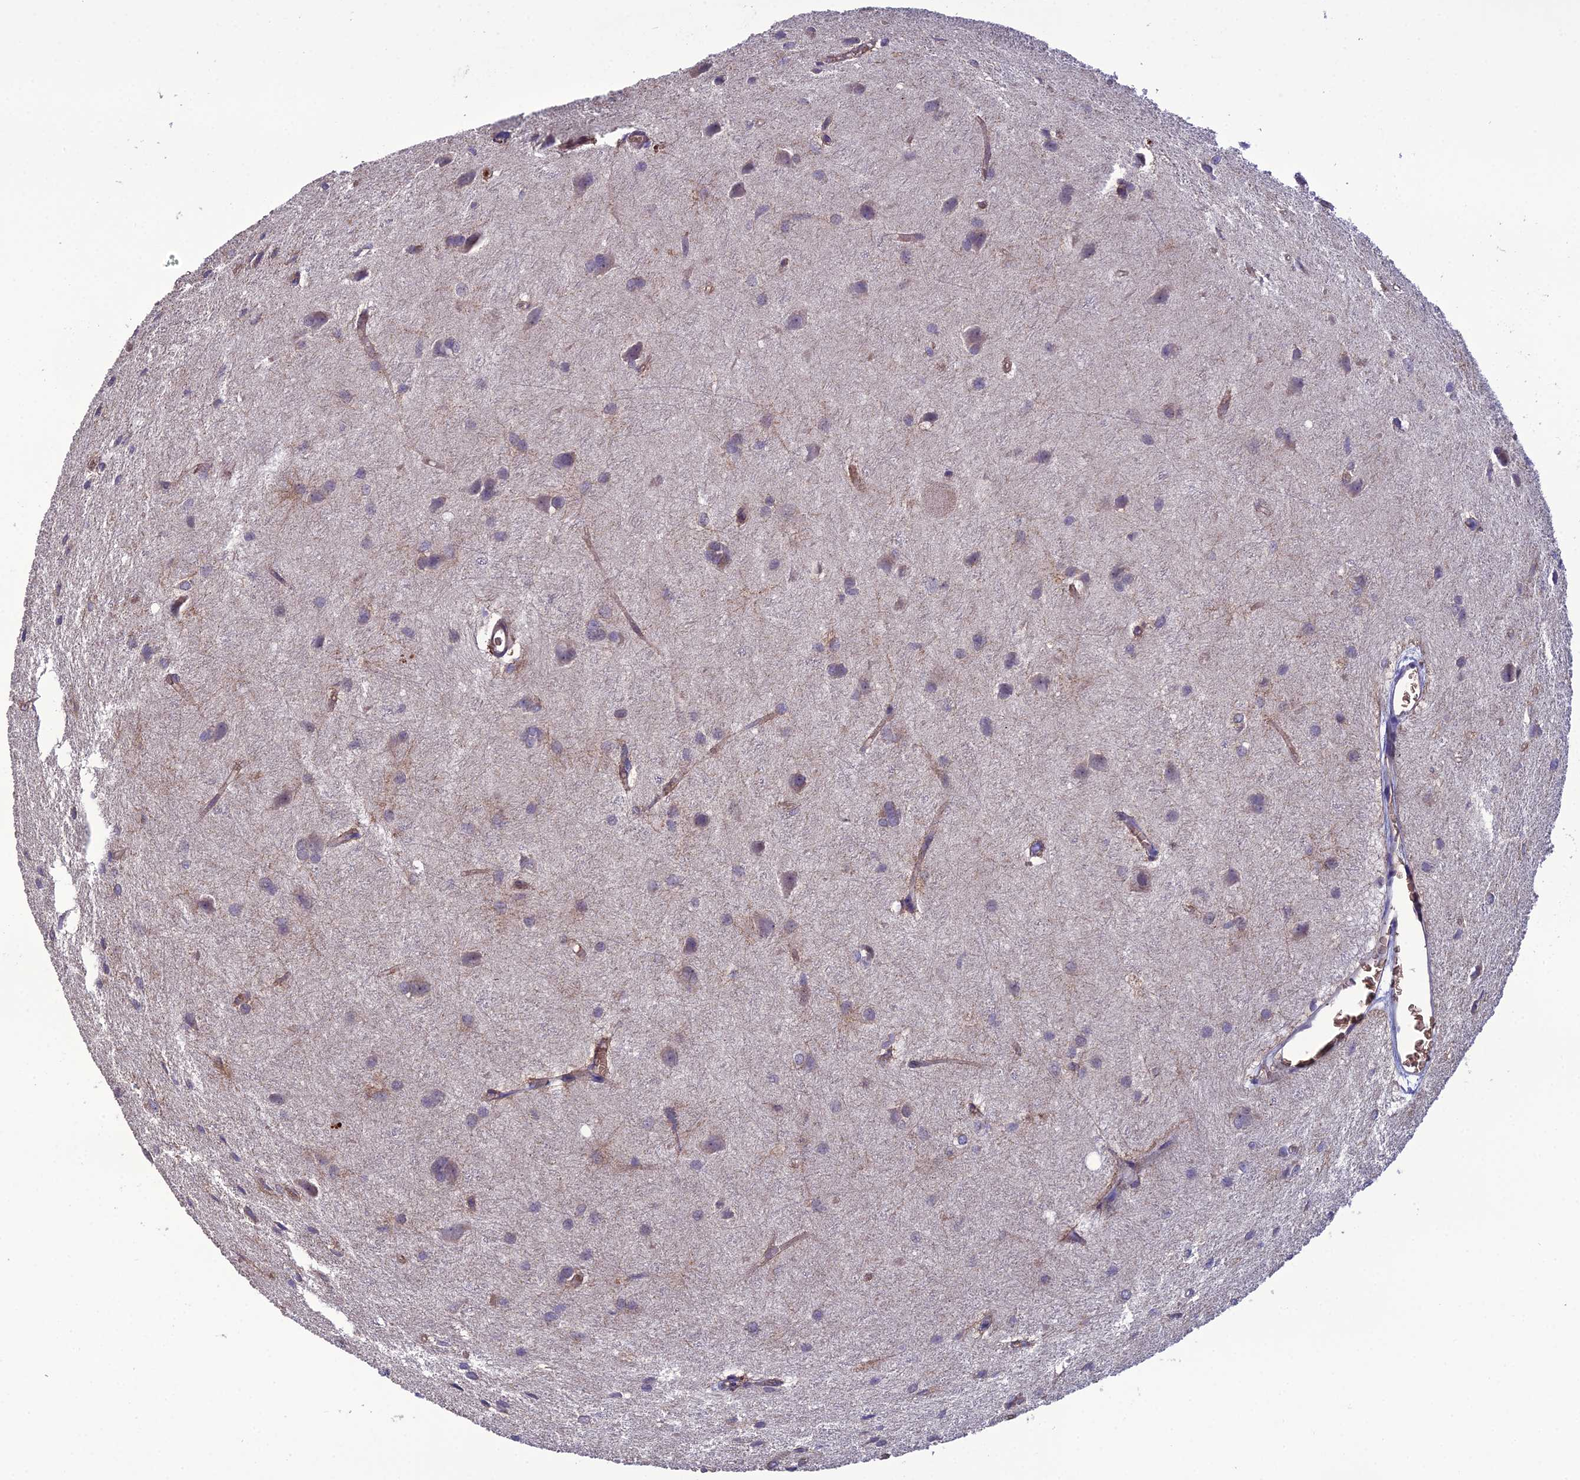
{"staining": {"intensity": "weak", "quantity": "<25%", "location": "cytoplasmic/membranous"}, "tissue": "glioma", "cell_type": "Tumor cells", "image_type": "cancer", "snomed": [{"axis": "morphology", "description": "Glioma, malignant, High grade"}, {"axis": "topography", "description": "Brain"}], "caption": "High-grade glioma (malignant) was stained to show a protein in brown. There is no significant expression in tumor cells.", "gene": "GALR2", "patient": {"sex": "female", "age": 50}}